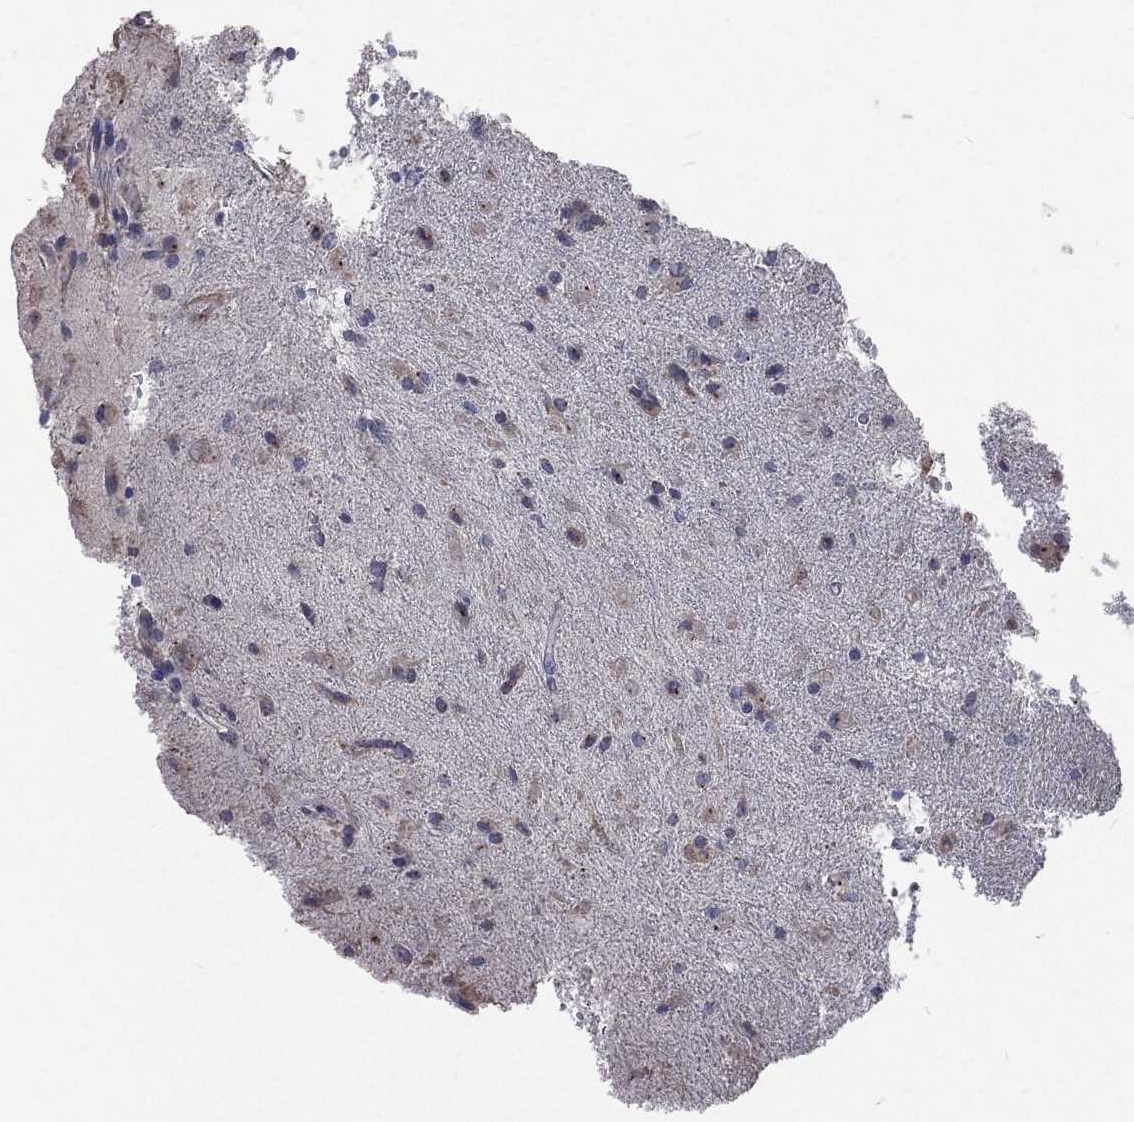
{"staining": {"intensity": "negative", "quantity": "none", "location": "none"}, "tissue": "glioma", "cell_type": "Tumor cells", "image_type": "cancer", "snomed": [{"axis": "morphology", "description": "Glioma, malignant, Low grade"}, {"axis": "topography", "description": "Brain"}], "caption": "Glioma was stained to show a protein in brown. There is no significant expression in tumor cells.", "gene": "CROCC", "patient": {"sex": "male", "age": 58}}